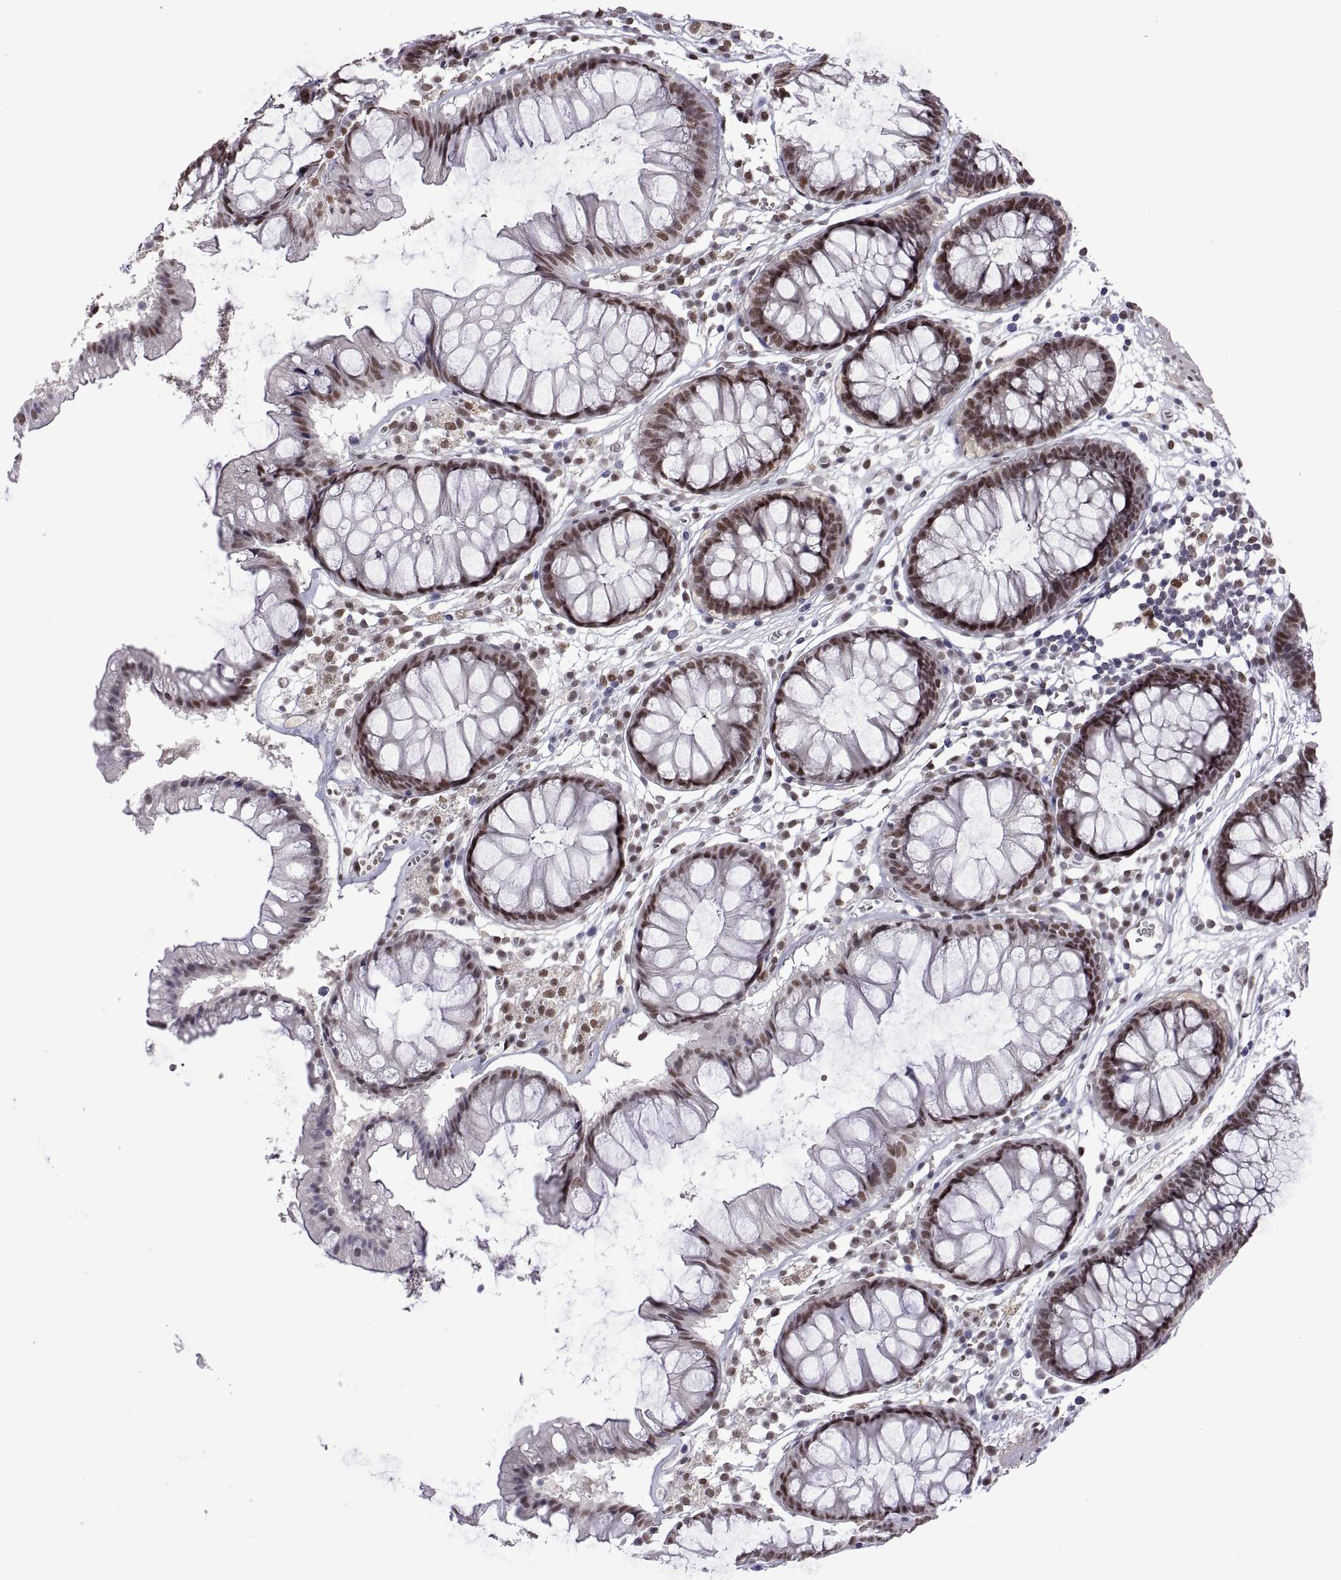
{"staining": {"intensity": "weak", "quantity": "25%-75%", "location": "cytoplasmic/membranous"}, "tissue": "colon", "cell_type": "Endothelial cells", "image_type": "normal", "snomed": [{"axis": "morphology", "description": "Normal tissue, NOS"}, {"axis": "morphology", "description": "Adenocarcinoma, NOS"}, {"axis": "topography", "description": "Colon"}], "caption": "Endothelial cells show low levels of weak cytoplasmic/membranous staining in approximately 25%-75% of cells in normal colon. The staining was performed using DAB (3,3'-diaminobenzidine), with brown indicating positive protein expression. Nuclei are stained blue with hematoxylin.", "gene": "NR4A1", "patient": {"sex": "male", "age": 65}}